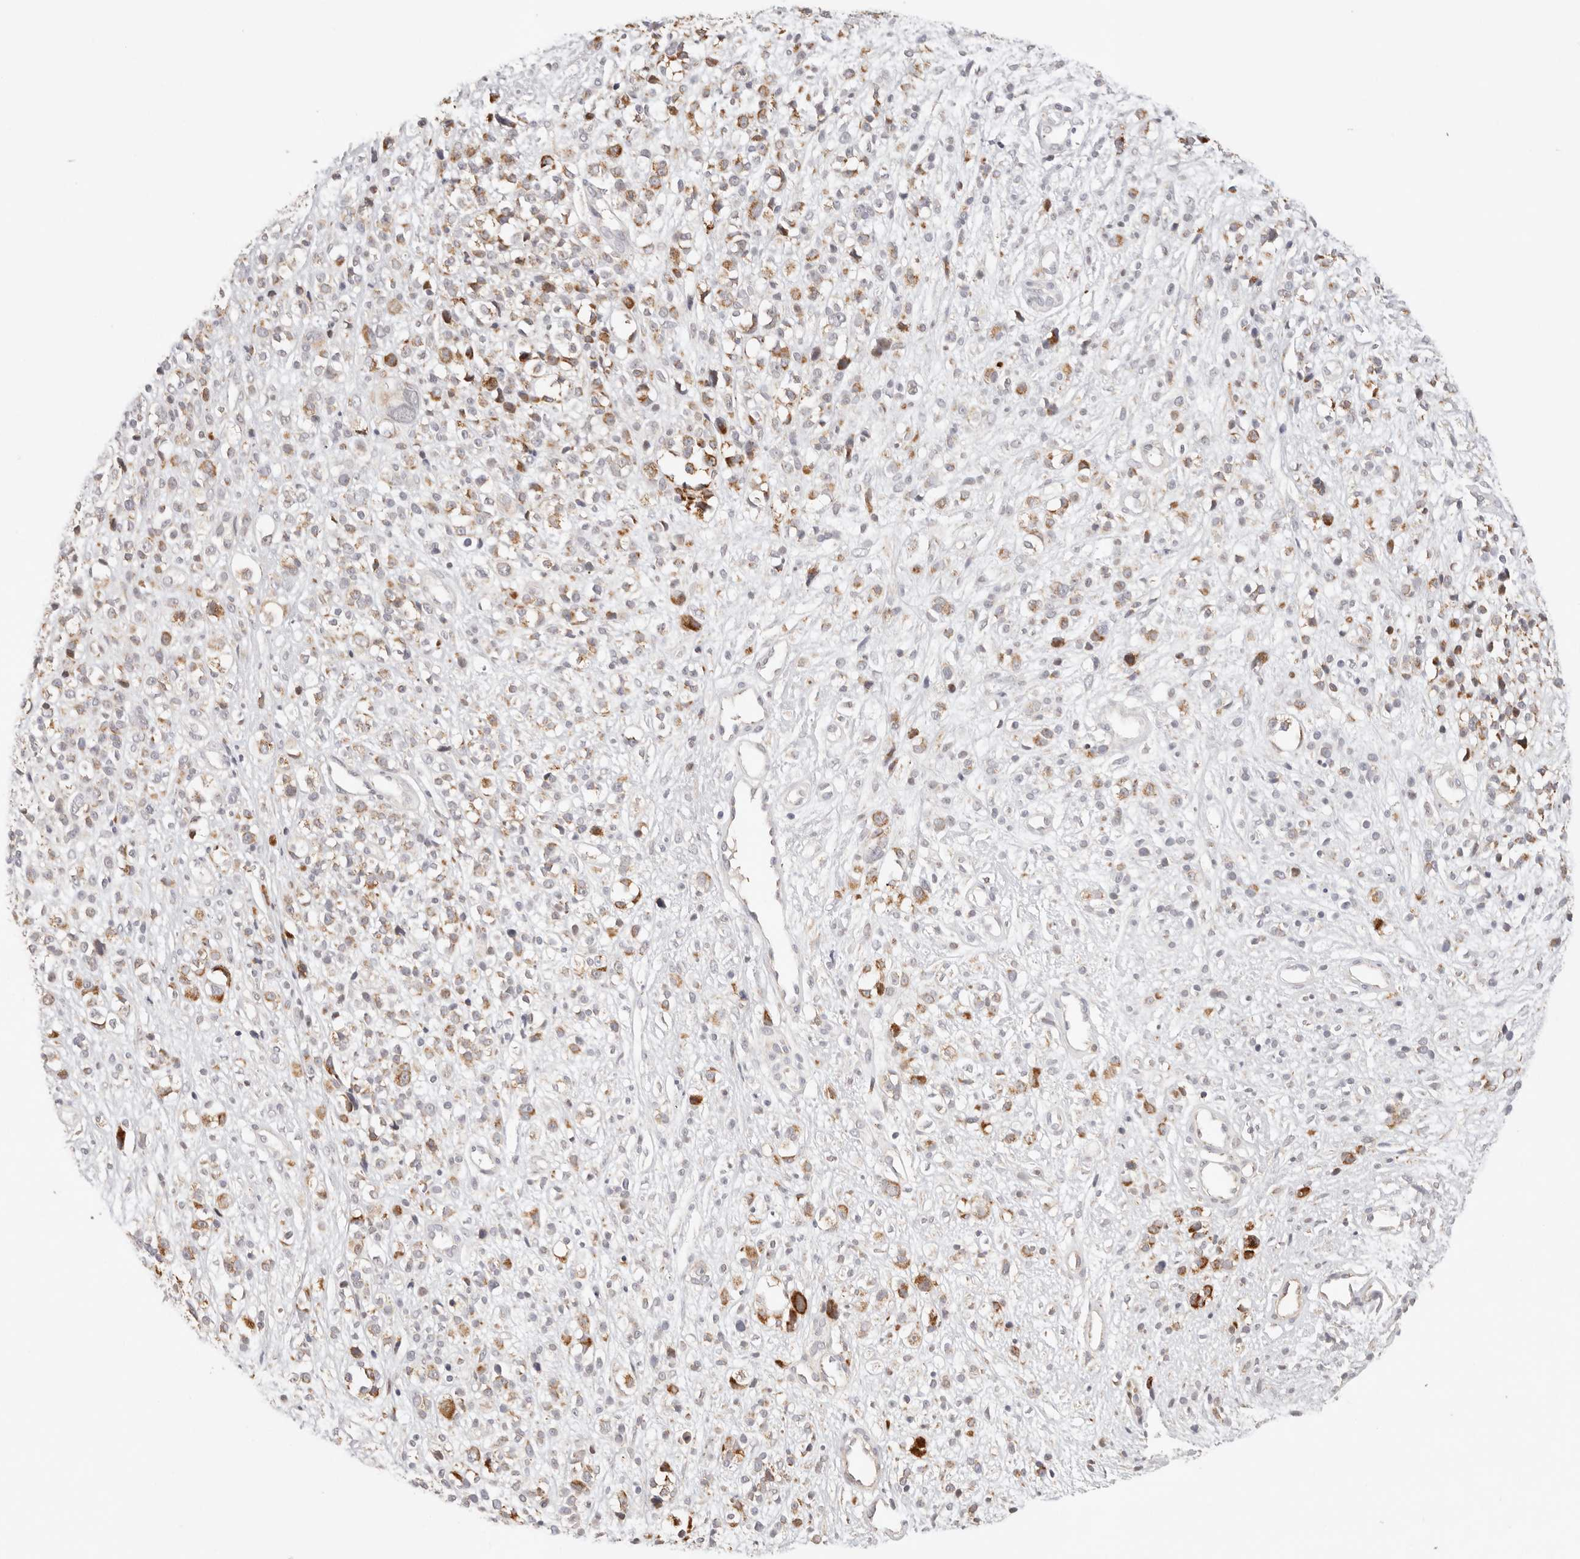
{"staining": {"intensity": "moderate", "quantity": ">75%", "location": "cytoplasmic/membranous"}, "tissue": "melanoma", "cell_type": "Tumor cells", "image_type": "cancer", "snomed": [{"axis": "morphology", "description": "Malignant melanoma, NOS"}, {"axis": "topography", "description": "Skin"}], "caption": "Protein staining of malignant melanoma tissue reveals moderate cytoplasmic/membranous positivity in approximately >75% of tumor cells.", "gene": "COA6", "patient": {"sex": "female", "age": 55}}